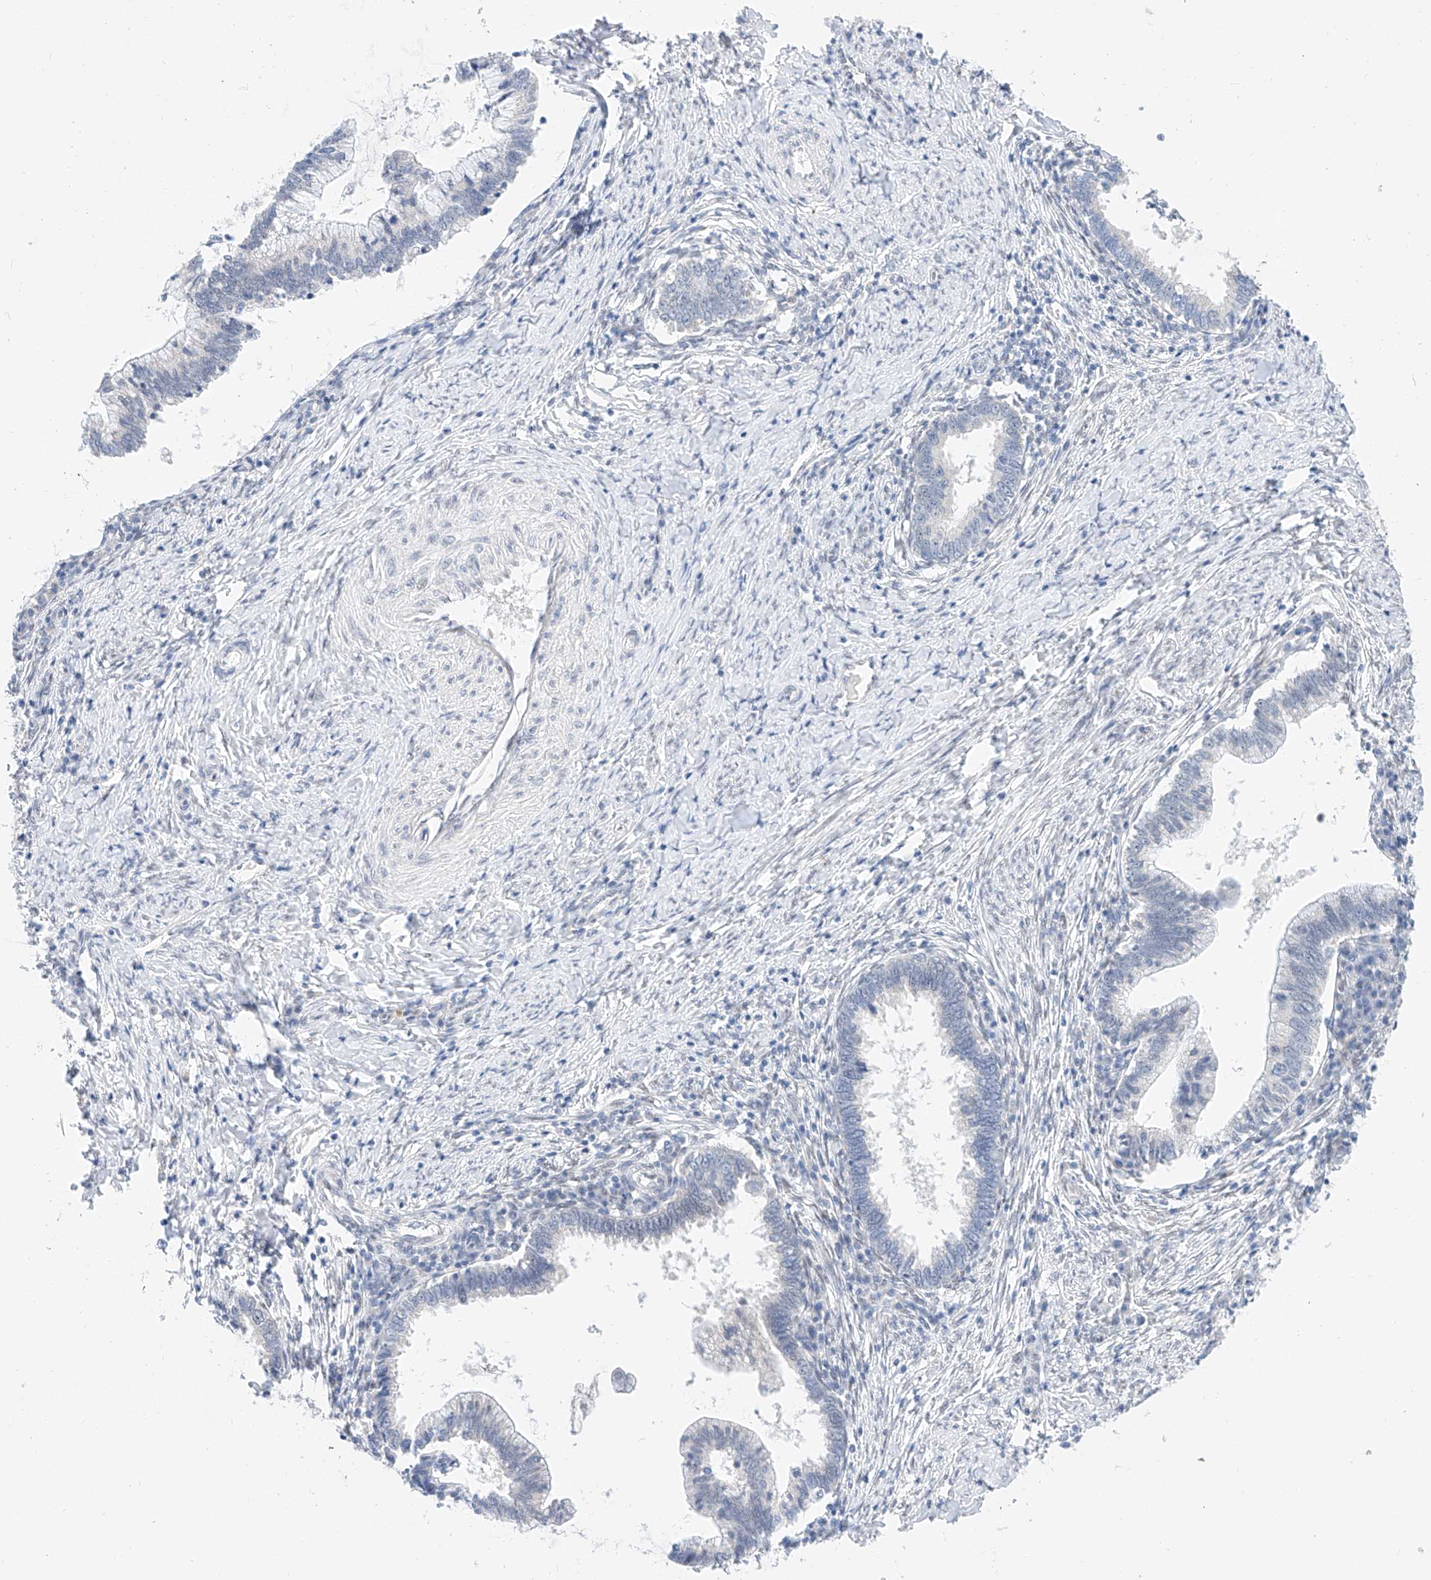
{"staining": {"intensity": "negative", "quantity": "none", "location": "none"}, "tissue": "cervical cancer", "cell_type": "Tumor cells", "image_type": "cancer", "snomed": [{"axis": "morphology", "description": "Adenocarcinoma, NOS"}, {"axis": "topography", "description": "Cervix"}], "caption": "High power microscopy image of an immunohistochemistry image of cervical cancer (adenocarcinoma), revealing no significant staining in tumor cells.", "gene": "KCNJ1", "patient": {"sex": "female", "age": 36}}